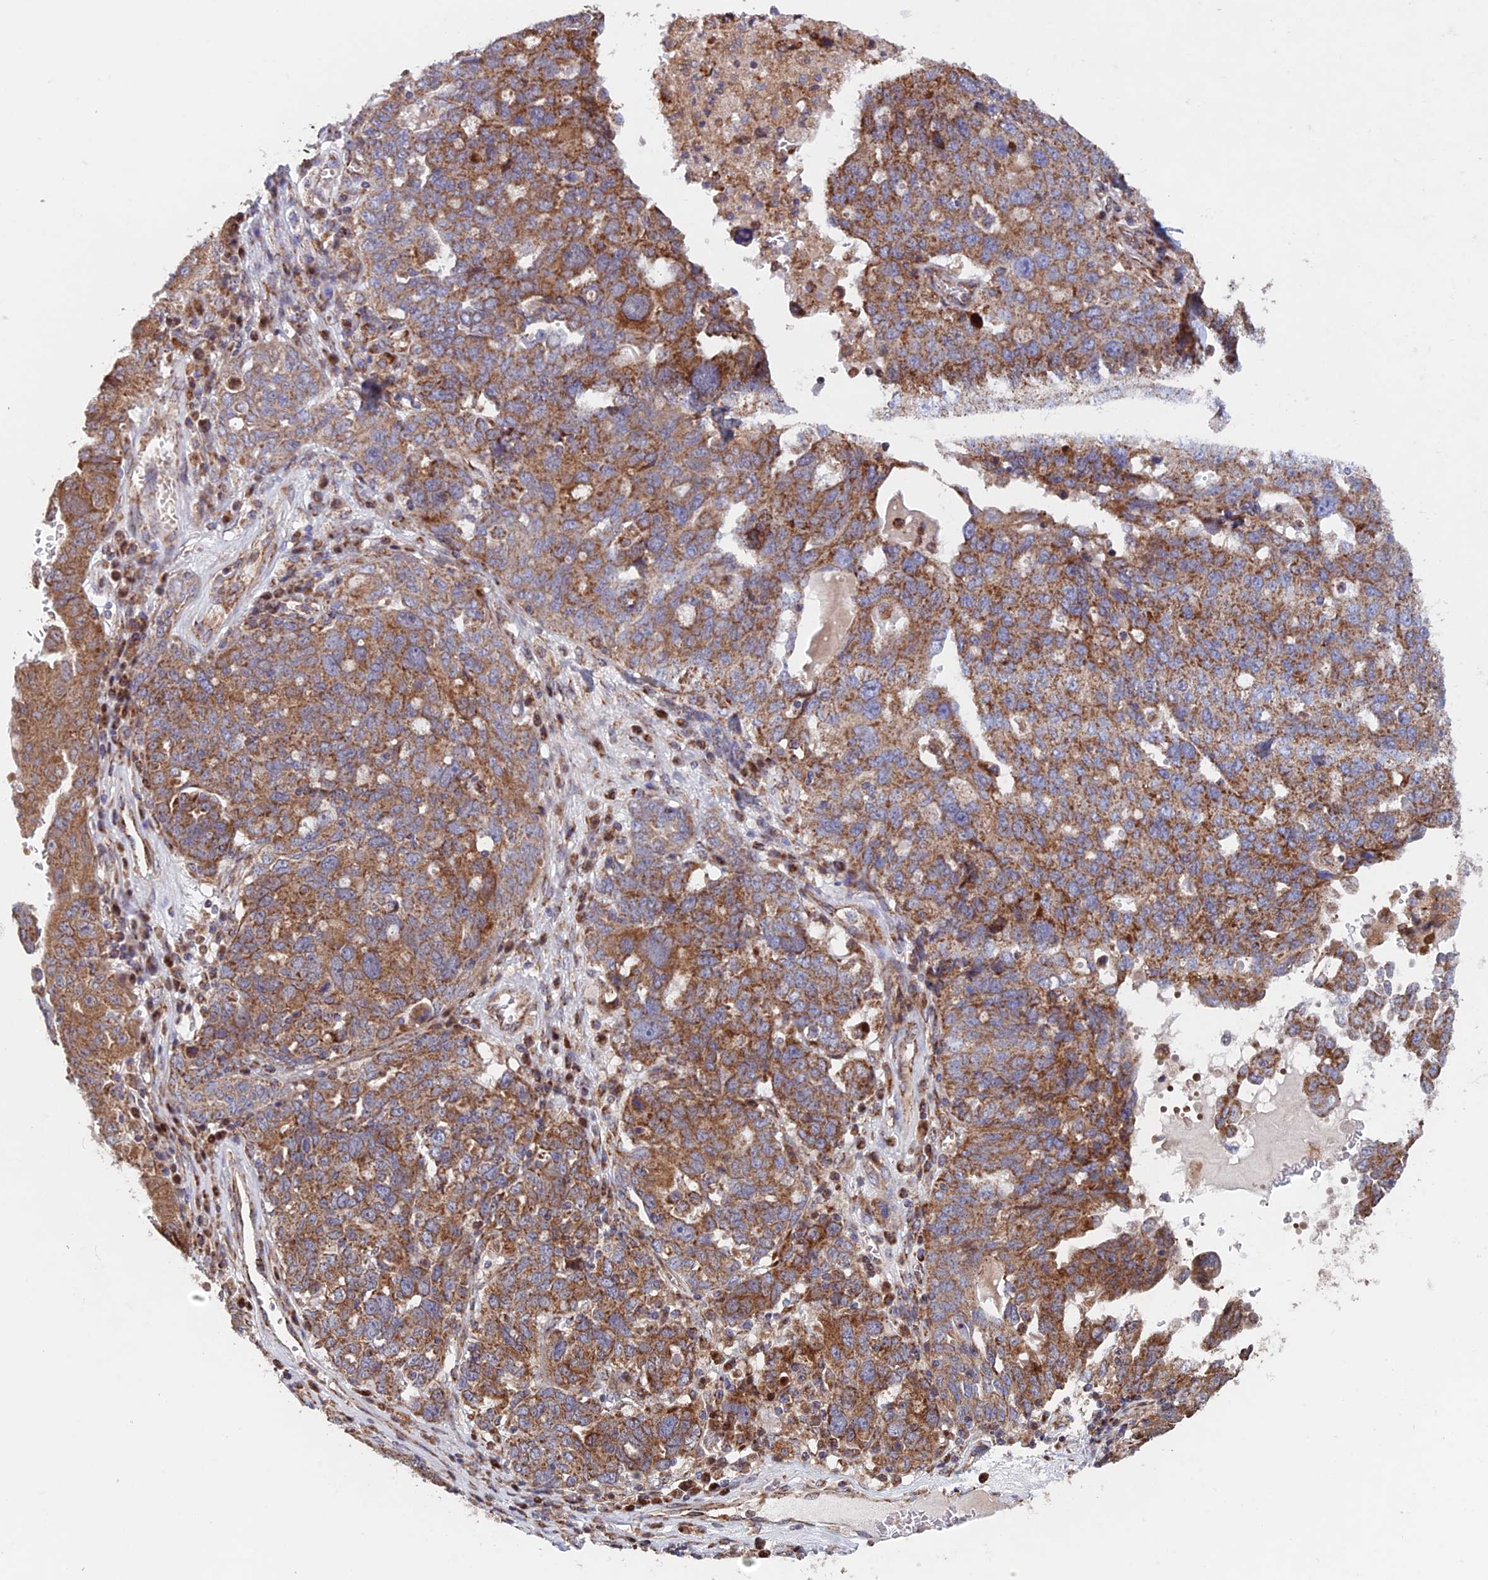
{"staining": {"intensity": "moderate", "quantity": ">75%", "location": "cytoplasmic/membranous"}, "tissue": "ovarian cancer", "cell_type": "Tumor cells", "image_type": "cancer", "snomed": [{"axis": "morphology", "description": "Carcinoma, endometroid"}, {"axis": "topography", "description": "Ovary"}], "caption": "Immunohistochemical staining of human ovarian cancer demonstrates medium levels of moderate cytoplasmic/membranous expression in approximately >75% of tumor cells.", "gene": "MRPL1", "patient": {"sex": "female", "age": 62}}